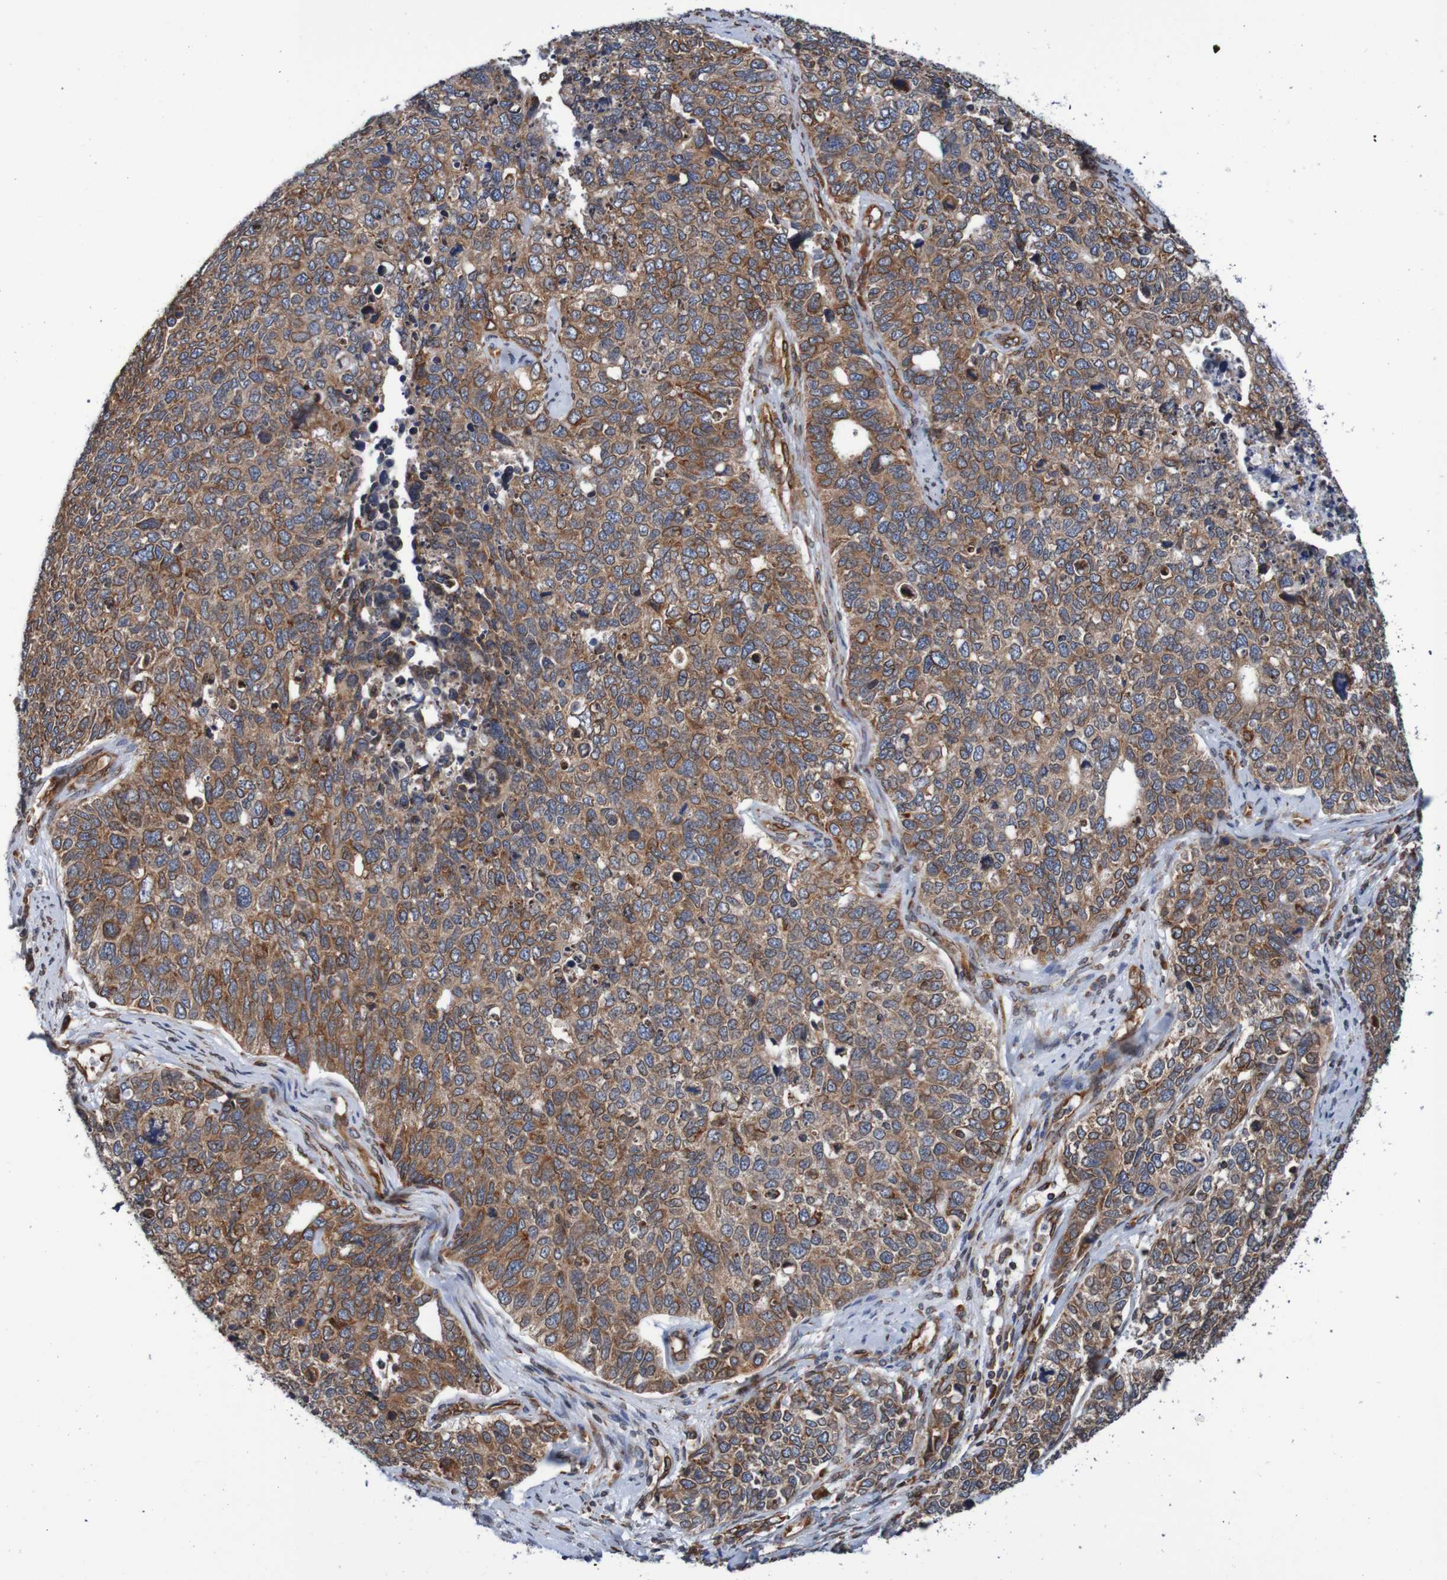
{"staining": {"intensity": "moderate", "quantity": ">75%", "location": "cytoplasmic/membranous,nuclear"}, "tissue": "cervical cancer", "cell_type": "Tumor cells", "image_type": "cancer", "snomed": [{"axis": "morphology", "description": "Squamous cell carcinoma, NOS"}, {"axis": "topography", "description": "Cervix"}], "caption": "Human cervical squamous cell carcinoma stained with a brown dye reveals moderate cytoplasmic/membranous and nuclear positive positivity in approximately >75% of tumor cells.", "gene": "TMEM109", "patient": {"sex": "female", "age": 63}}